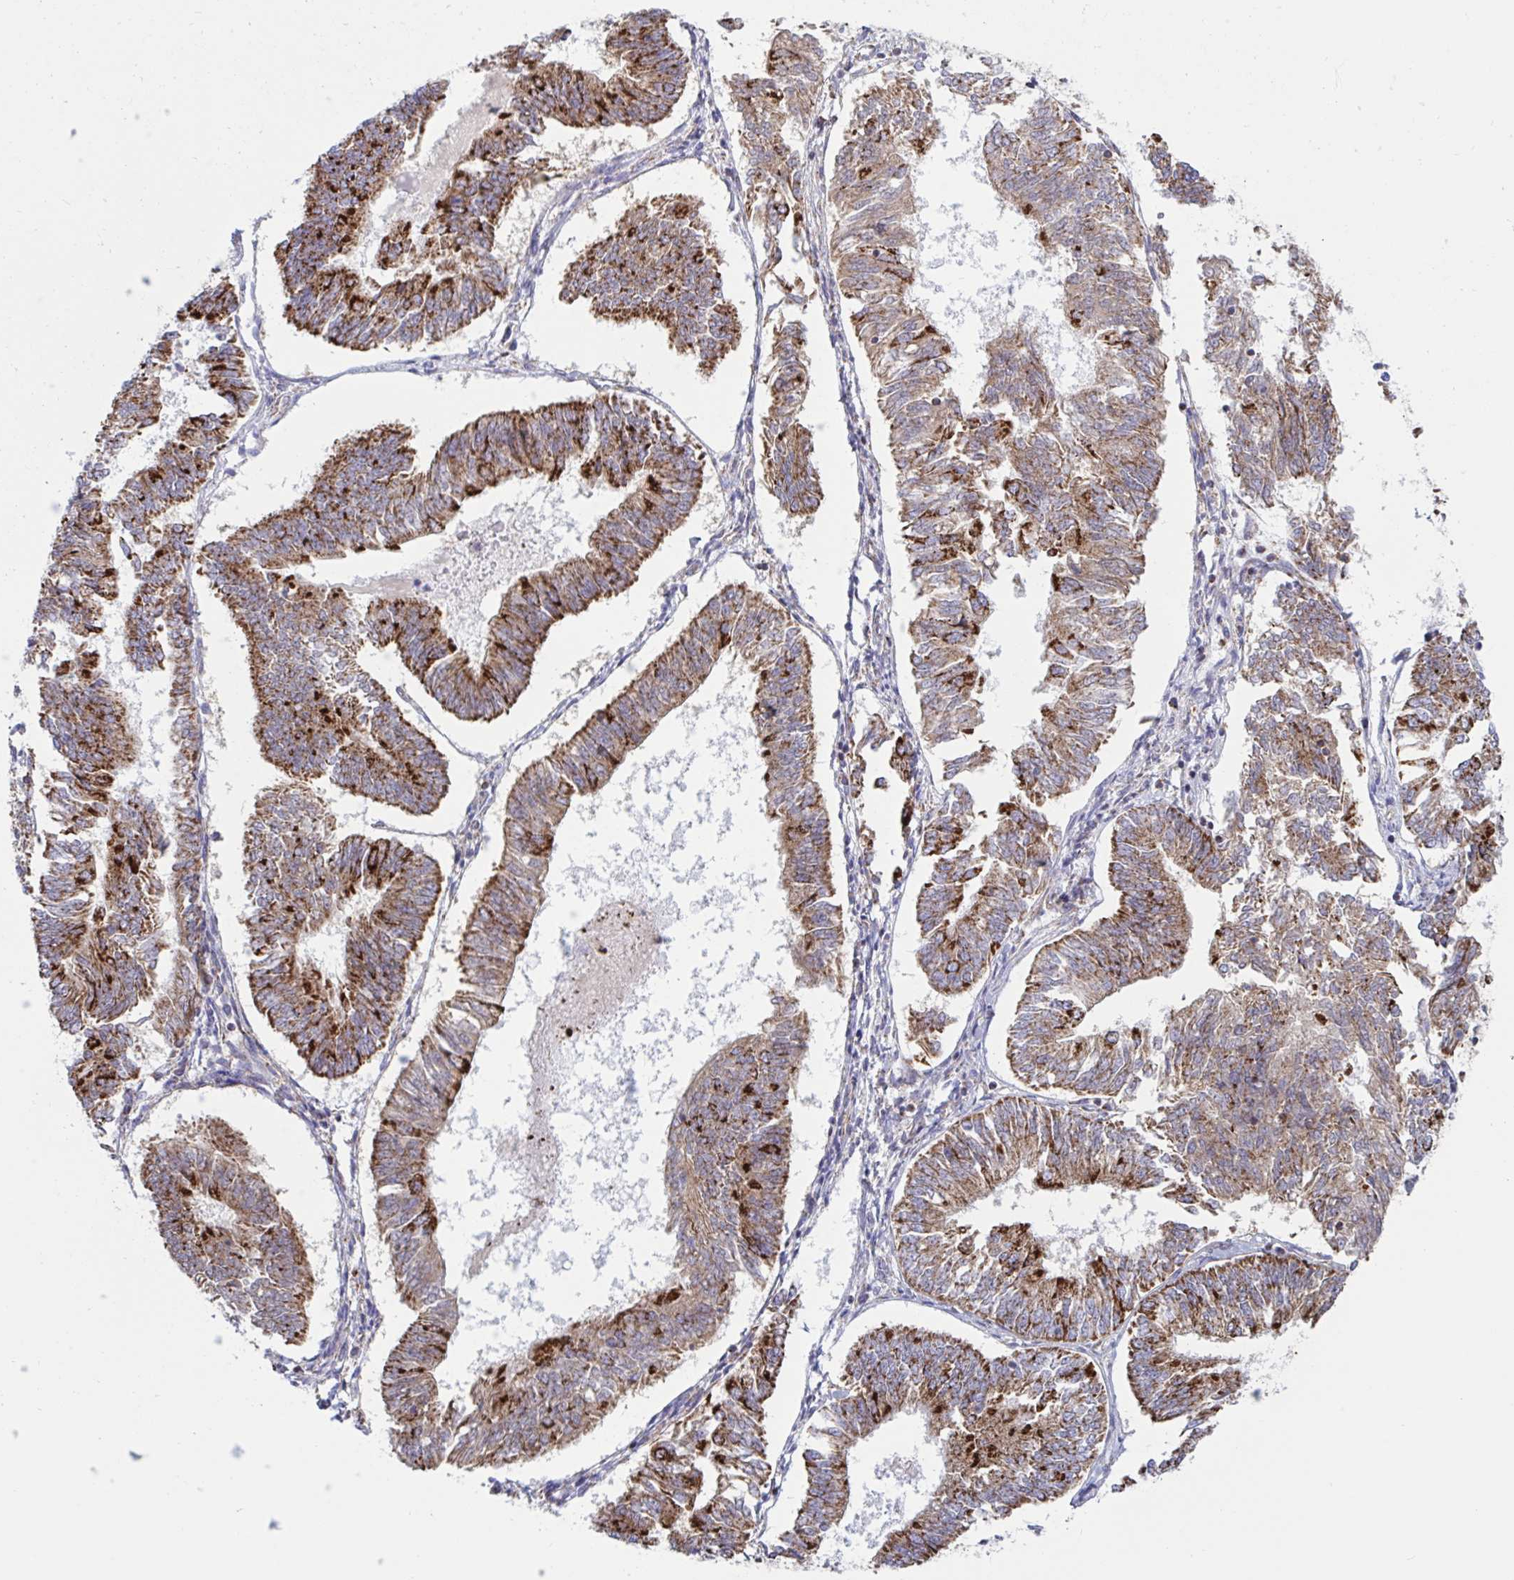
{"staining": {"intensity": "strong", "quantity": "<25%", "location": "cytoplasmic/membranous"}, "tissue": "endometrial cancer", "cell_type": "Tumor cells", "image_type": "cancer", "snomed": [{"axis": "morphology", "description": "Adenocarcinoma, NOS"}, {"axis": "topography", "description": "Endometrium"}], "caption": "Endometrial cancer stained with a brown dye reveals strong cytoplasmic/membranous positive staining in about <25% of tumor cells.", "gene": "HSPE1", "patient": {"sex": "female", "age": 58}}